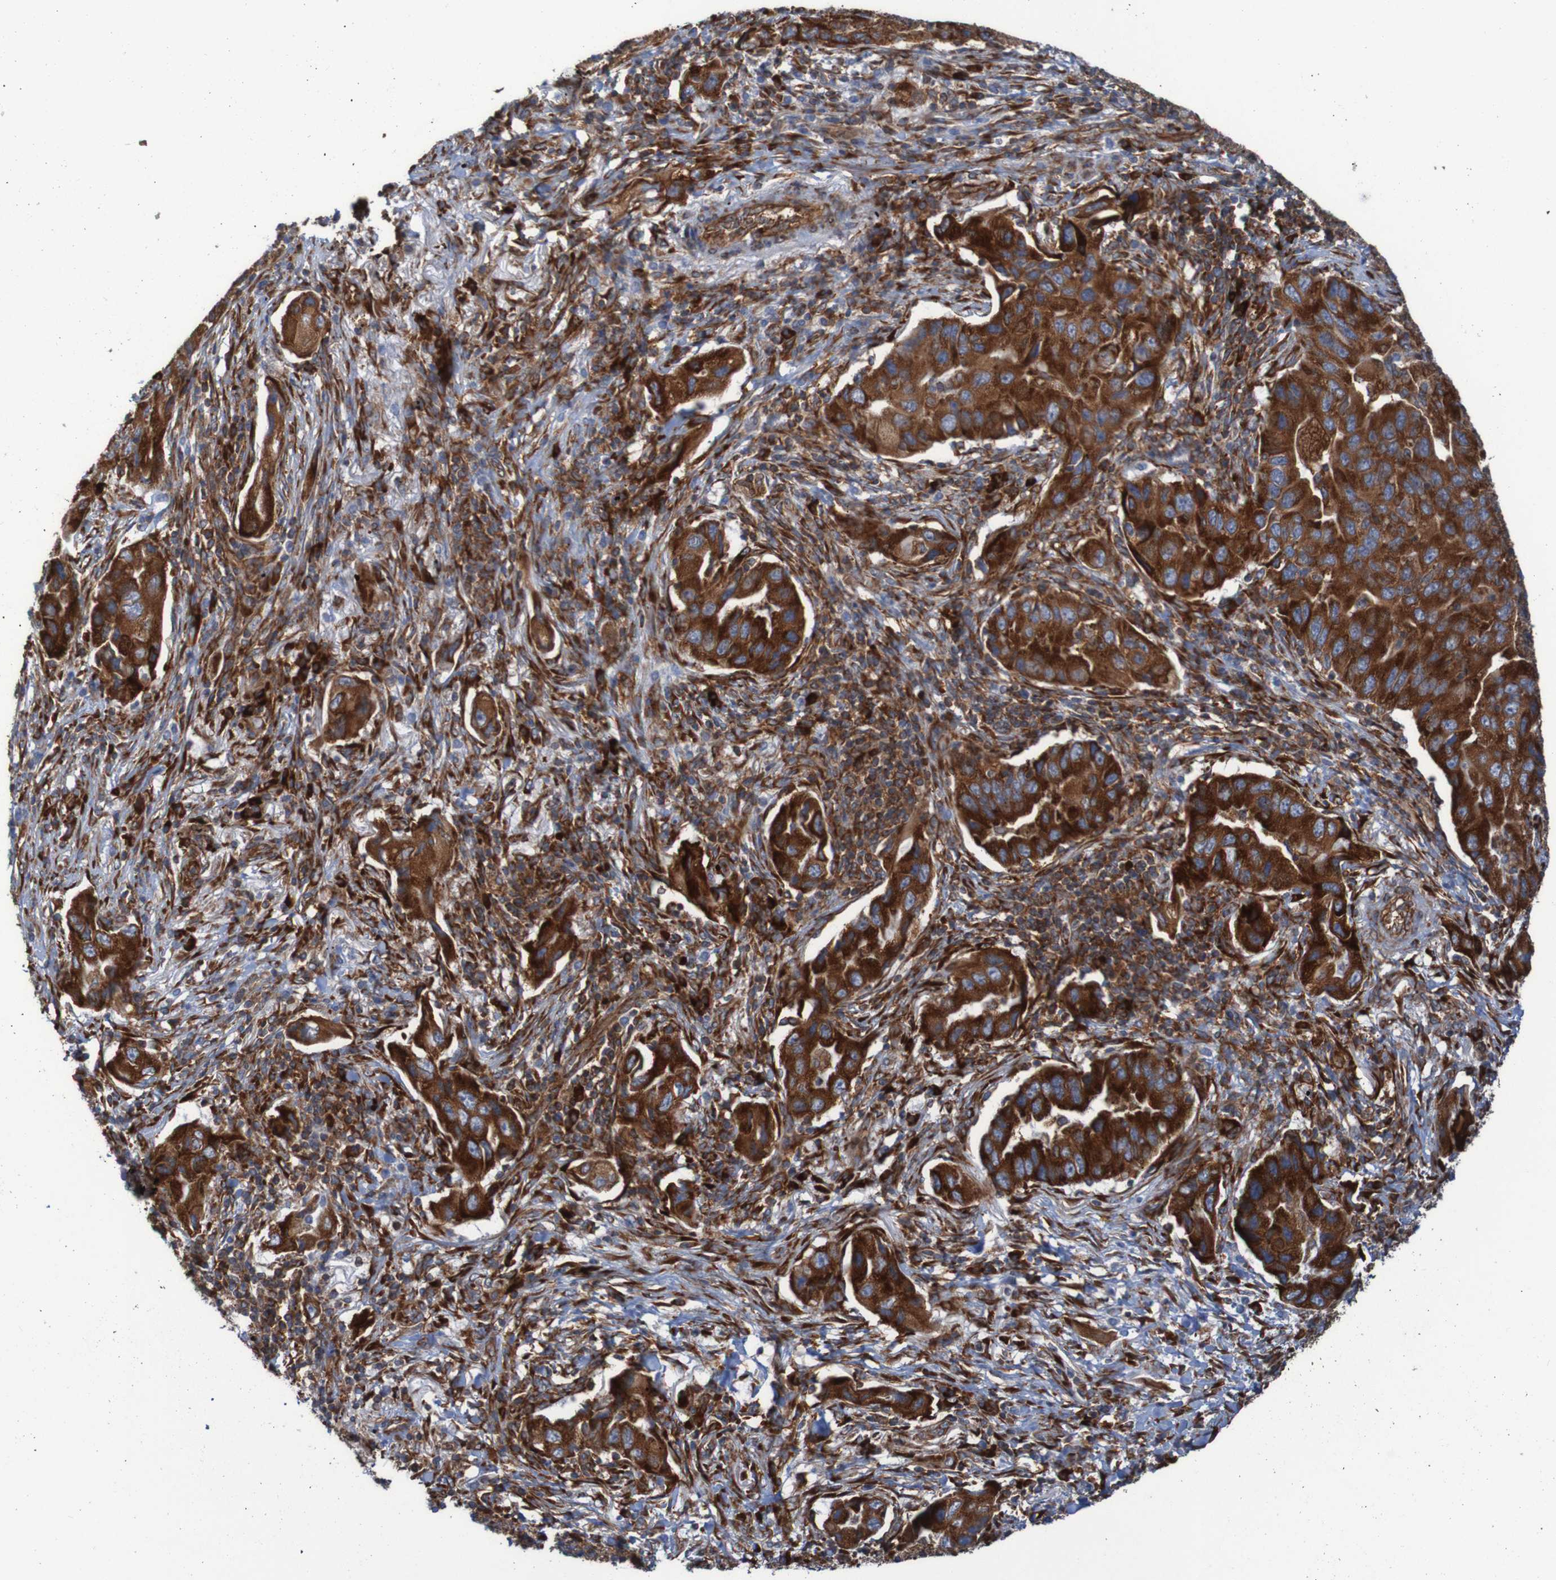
{"staining": {"intensity": "strong", "quantity": ">75%", "location": "cytoplasmic/membranous"}, "tissue": "lung cancer", "cell_type": "Tumor cells", "image_type": "cancer", "snomed": [{"axis": "morphology", "description": "Adenocarcinoma, NOS"}, {"axis": "topography", "description": "Lung"}], "caption": "A micrograph of human lung cancer stained for a protein reveals strong cytoplasmic/membranous brown staining in tumor cells.", "gene": "RPL10", "patient": {"sex": "female", "age": 65}}